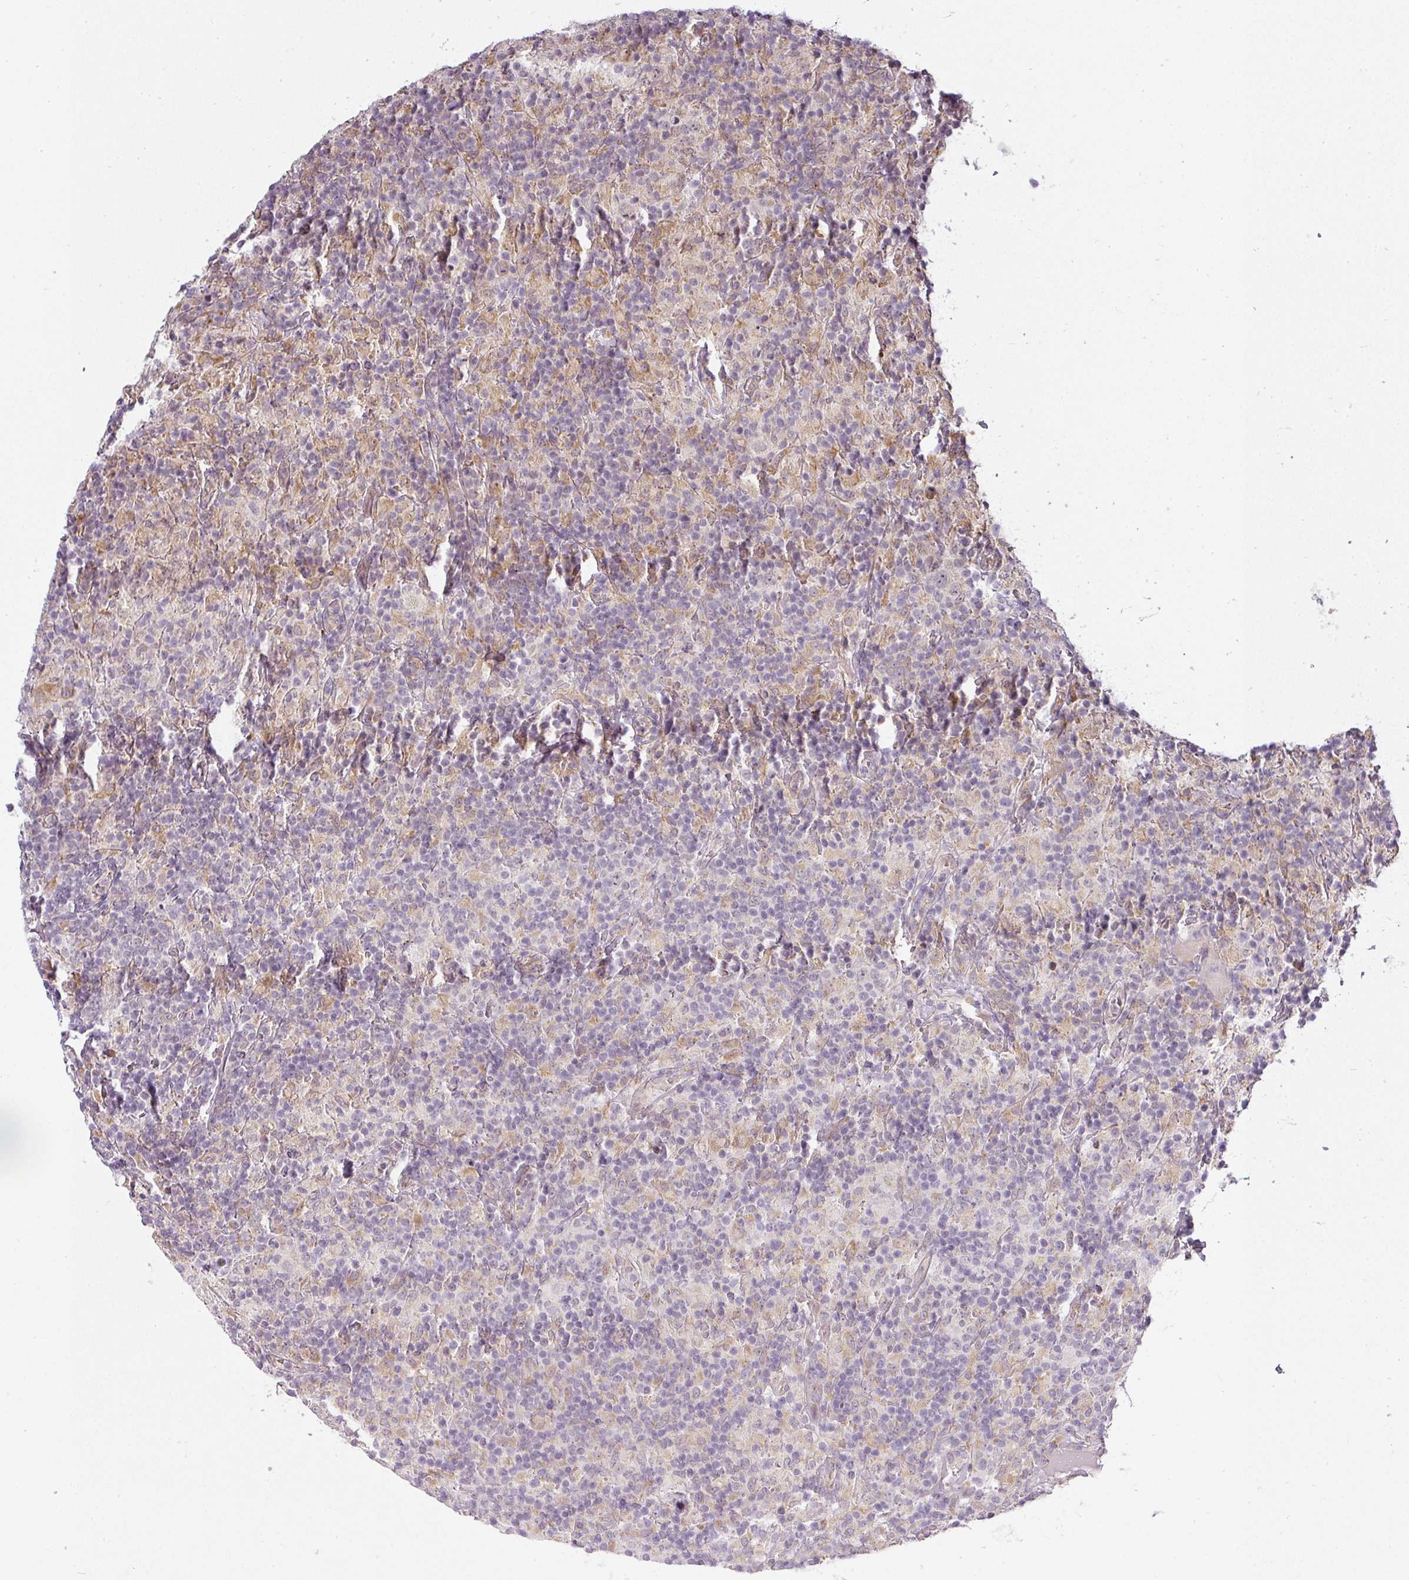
{"staining": {"intensity": "negative", "quantity": "none", "location": "none"}, "tissue": "lymphoma", "cell_type": "Tumor cells", "image_type": "cancer", "snomed": [{"axis": "morphology", "description": "Hodgkin's disease, NOS"}, {"axis": "topography", "description": "Lymph node"}], "caption": "Tumor cells are negative for protein expression in human Hodgkin's disease.", "gene": "MED19", "patient": {"sex": "male", "age": 70}}